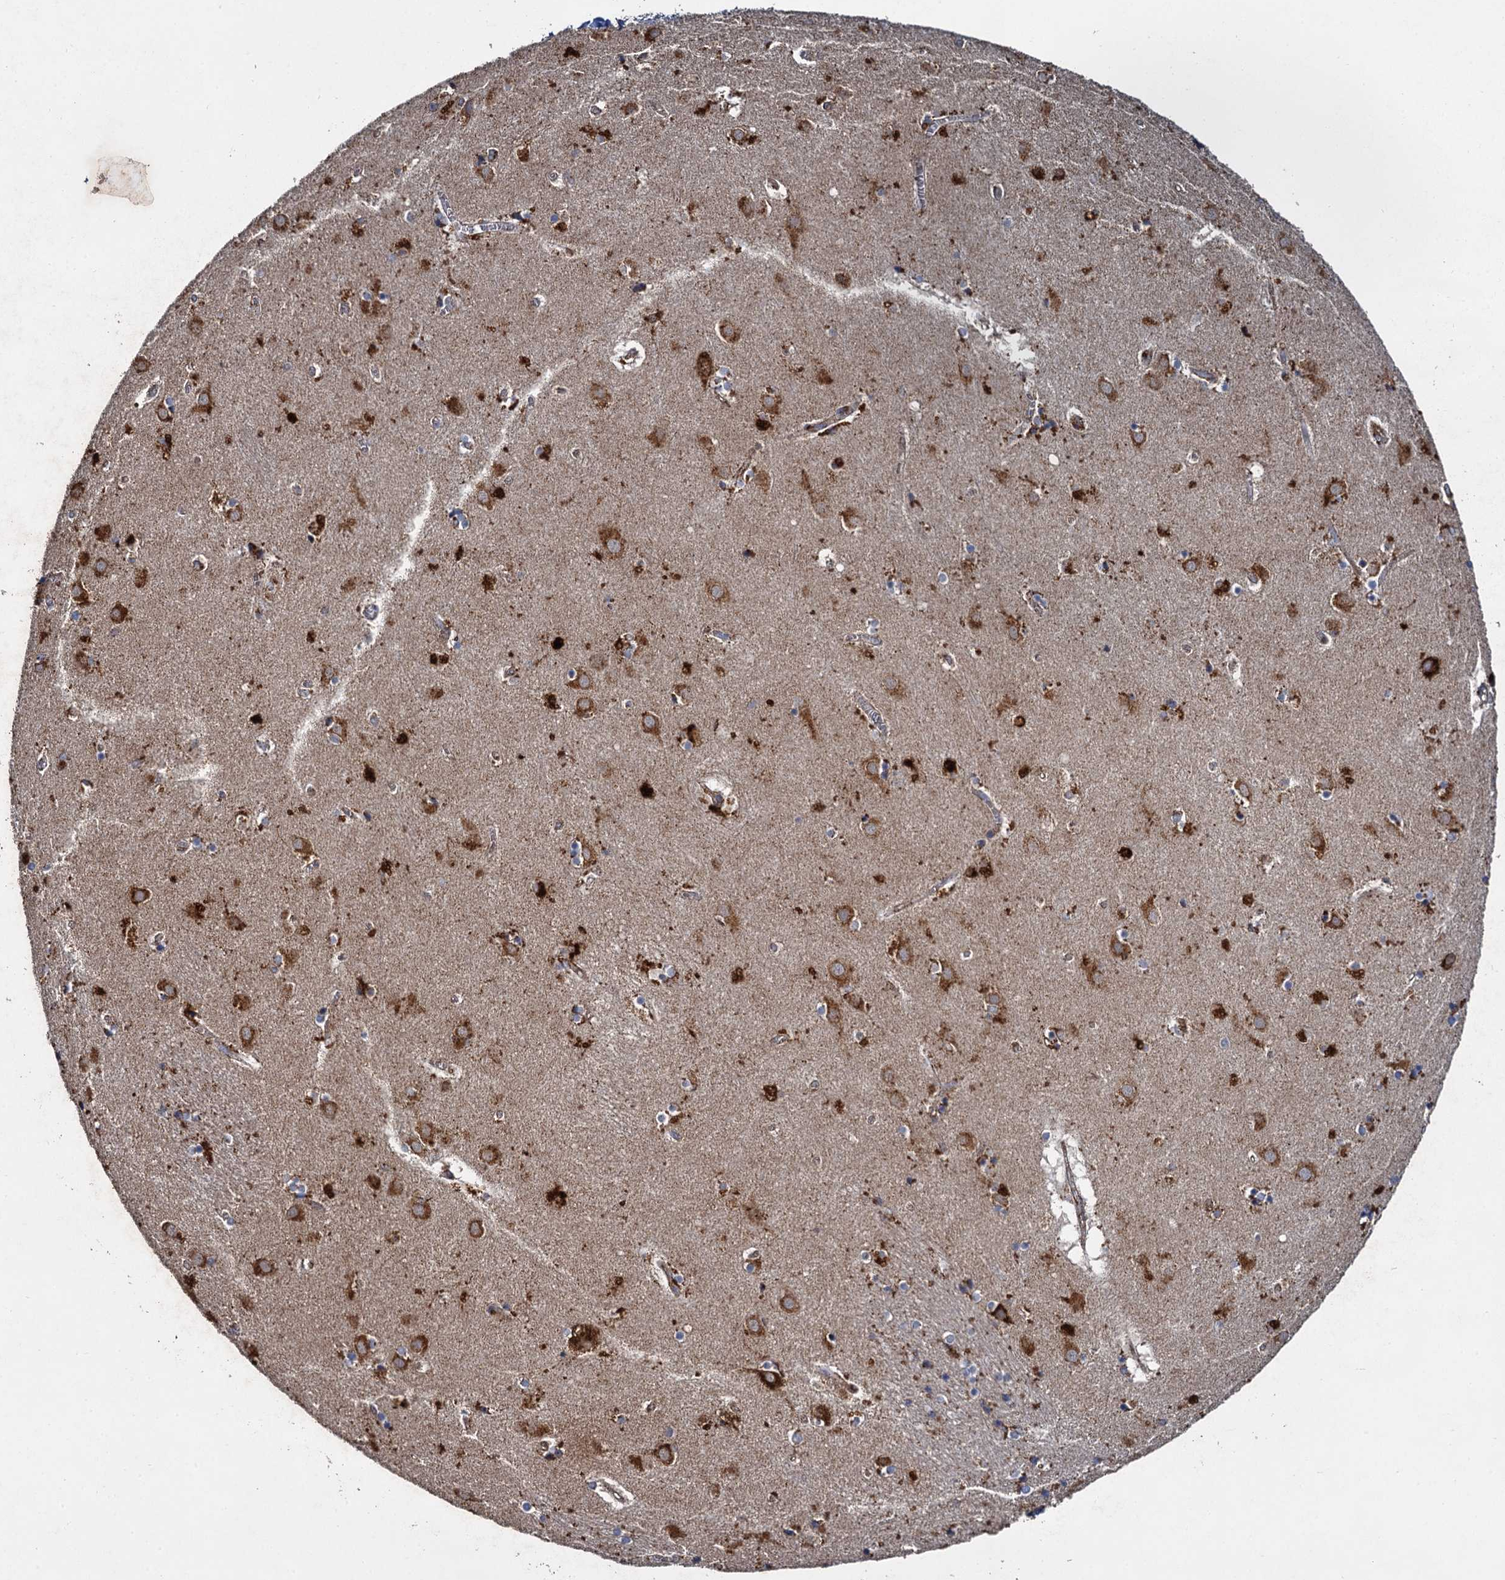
{"staining": {"intensity": "strong", "quantity": ">75%", "location": "cytoplasmic/membranous"}, "tissue": "caudate", "cell_type": "Glial cells", "image_type": "normal", "snomed": [{"axis": "morphology", "description": "Normal tissue, NOS"}, {"axis": "topography", "description": "Lateral ventricle wall"}], "caption": "Human caudate stained for a protein (brown) reveals strong cytoplasmic/membranous positive expression in about >75% of glial cells.", "gene": "GBA1", "patient": {"sex": "male", "age": 70}}